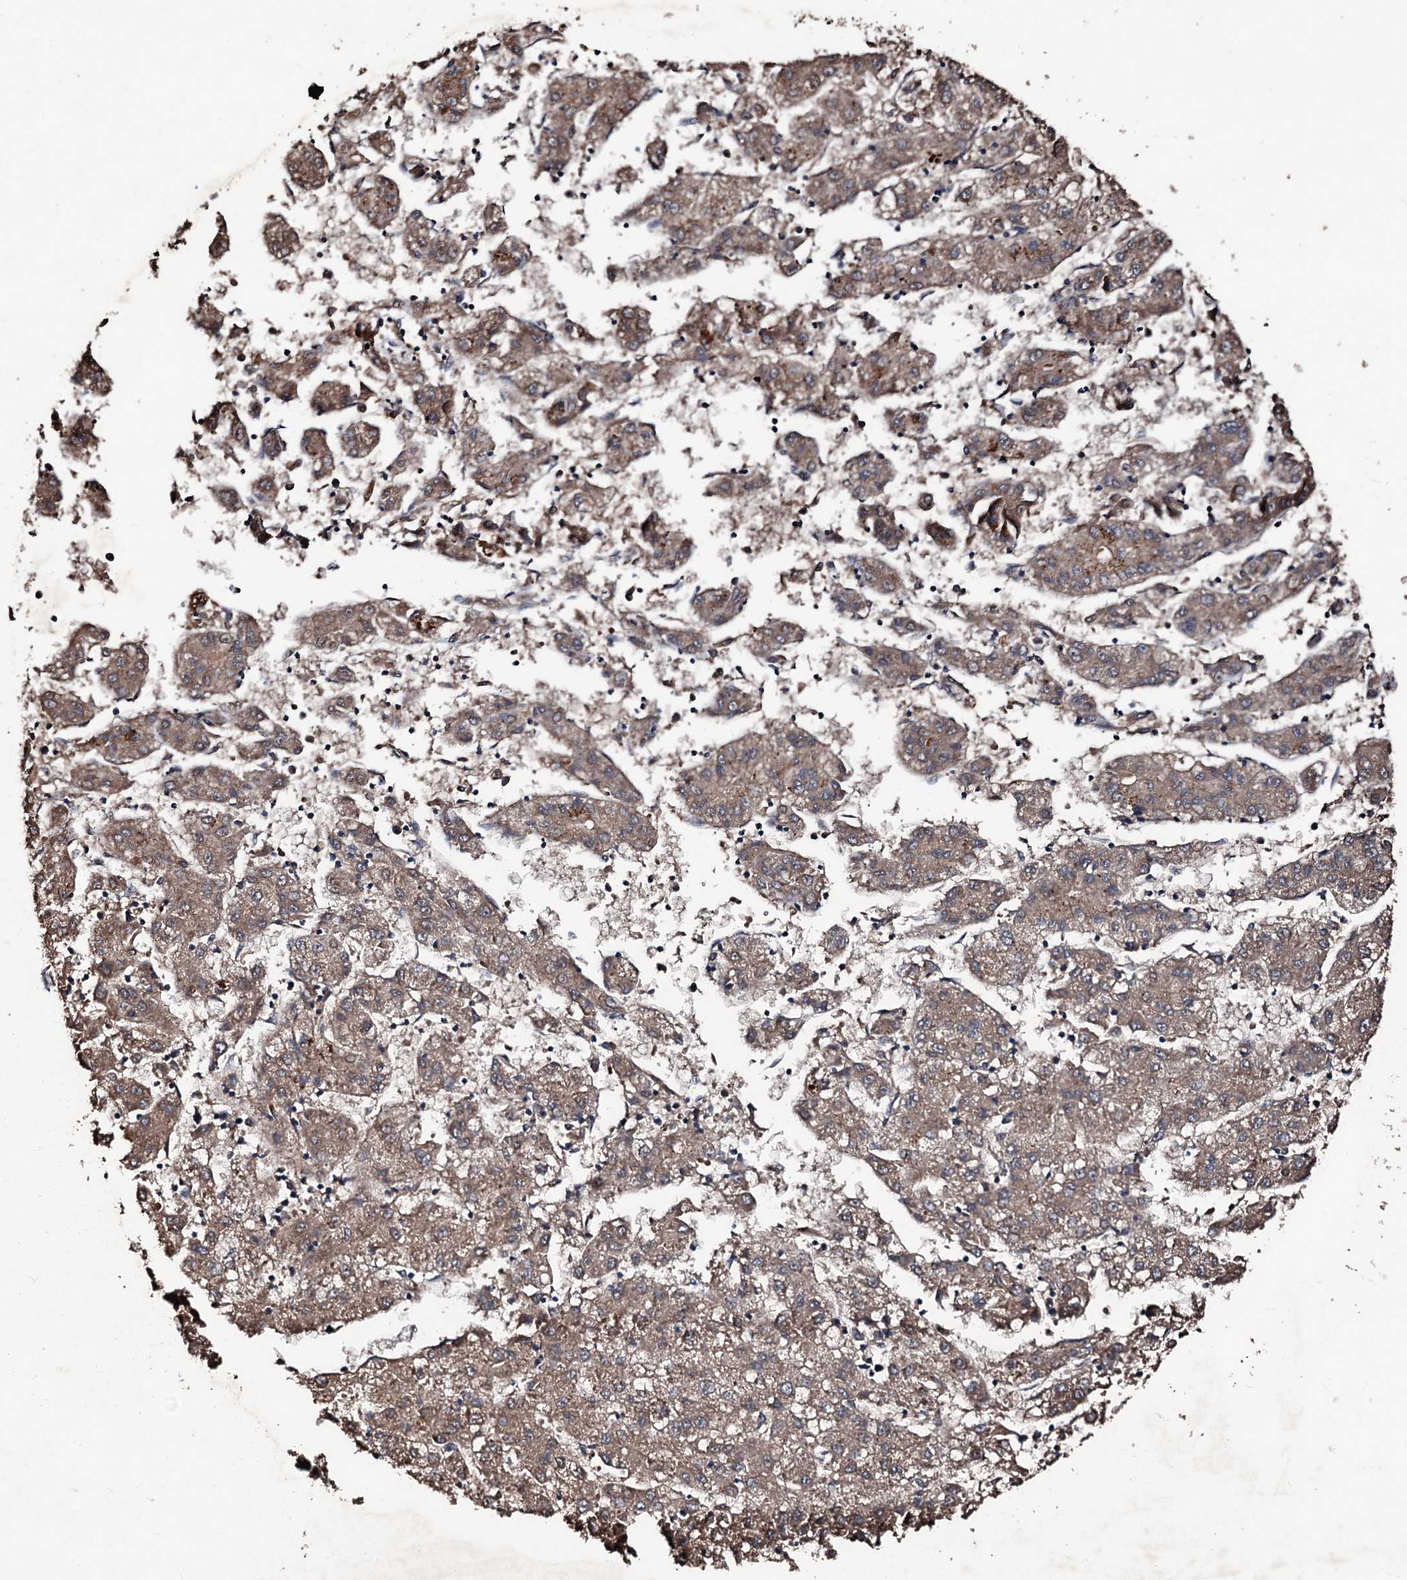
{"staining": {"intensity": "moderate", "quantity": ">75%", "location": "cytoplasmic/membranous"}, "tissue": "liver cancer", "cell_type": "Tumor cells", "image_type": "cancer", "snomed": [{"axis": "morphology", "description": "Carcinoma, Hepatocellular, NOS"}, {"axis": "topography", "description": "Liver"}], "caption": "Immunohistochemical staining of liver hepatocellular carcinoma displays moderate cytoplasmic/membranous protein positivity in approximately >75% of tumor cells. Nuclei are stained in blue.", "gene": "KERA", "patient": {"sex": "male", "age": 72}}